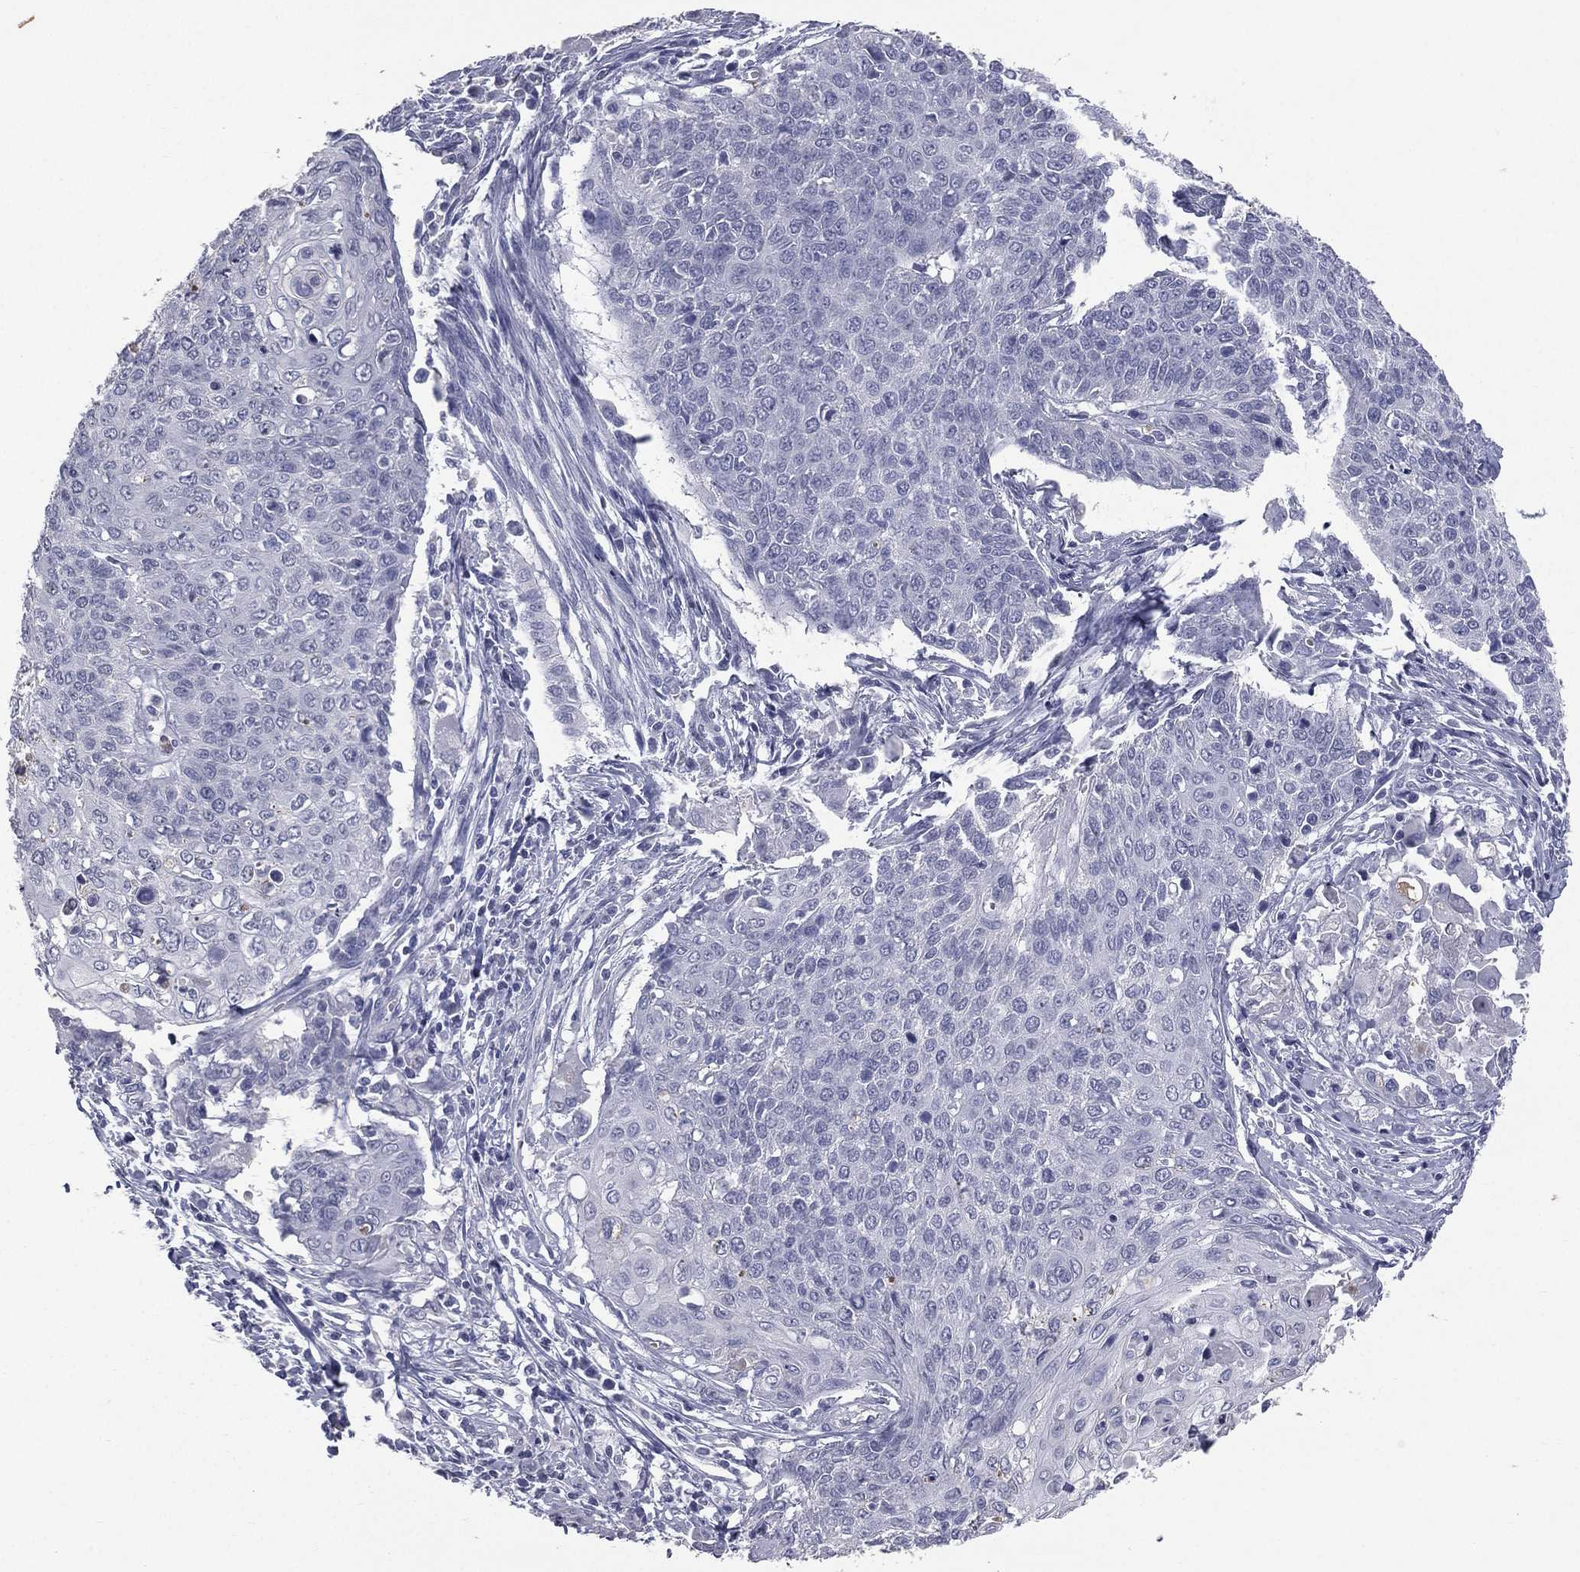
{"staining": {"intensity": "negative", "quantity": "none", "location": "none"}, "tissue": "cervical cancer", "cell_type": "Tumor cells", "image_type": "cancer", "snomed": [{"axis": "morphology", "description": "Squamous cell carcinoma, NOS"}, {"axis": "topography", "description": "Cervix"}], "caption": "Immunohistochemical staining of squamous cell carcinoma (cervical) displays no significant expression in tumor cells. (DAB immunohistochemistry visualized using brightfield microscopy, high magnification).", "gene": "ESX1", "patient": {"sex": "female", "age": 39}}